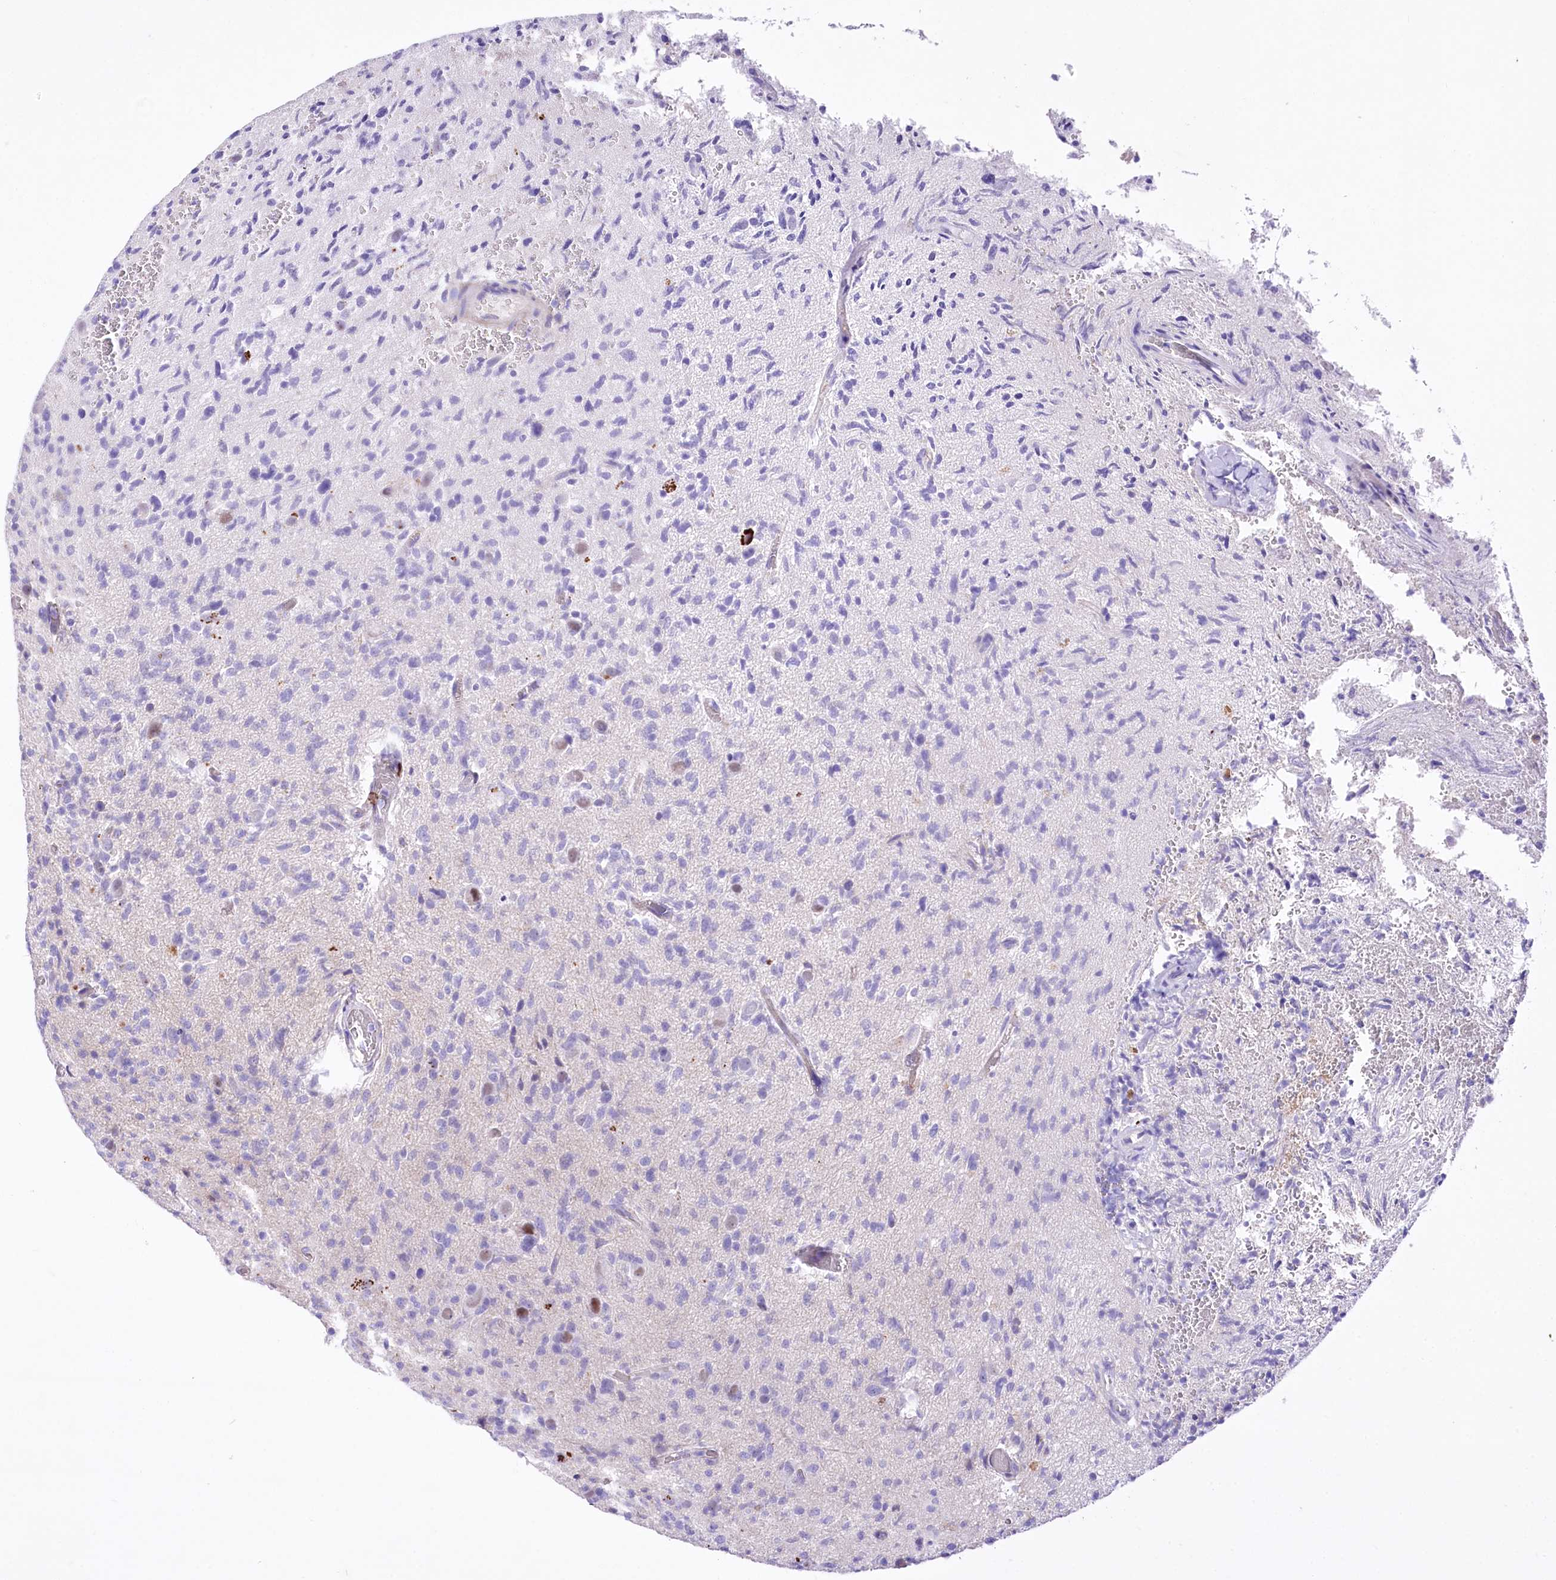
{"staining": {"intensity": "negative", "quantity": "none", "location": "none"}, "tissue": "glioma", "cell_type": "Tumor cells", "image_type": "cancer", "snomed": [{"axis": "morphology", "description": "Glioma, malignant, High grade"}, {"axis": "topography", "description": "Brain"}], "caption": "Tumor cells are negative for protein expression in human glioma.", "gene": "CEP164", "patient": {"sex": "female", "age": 57}}